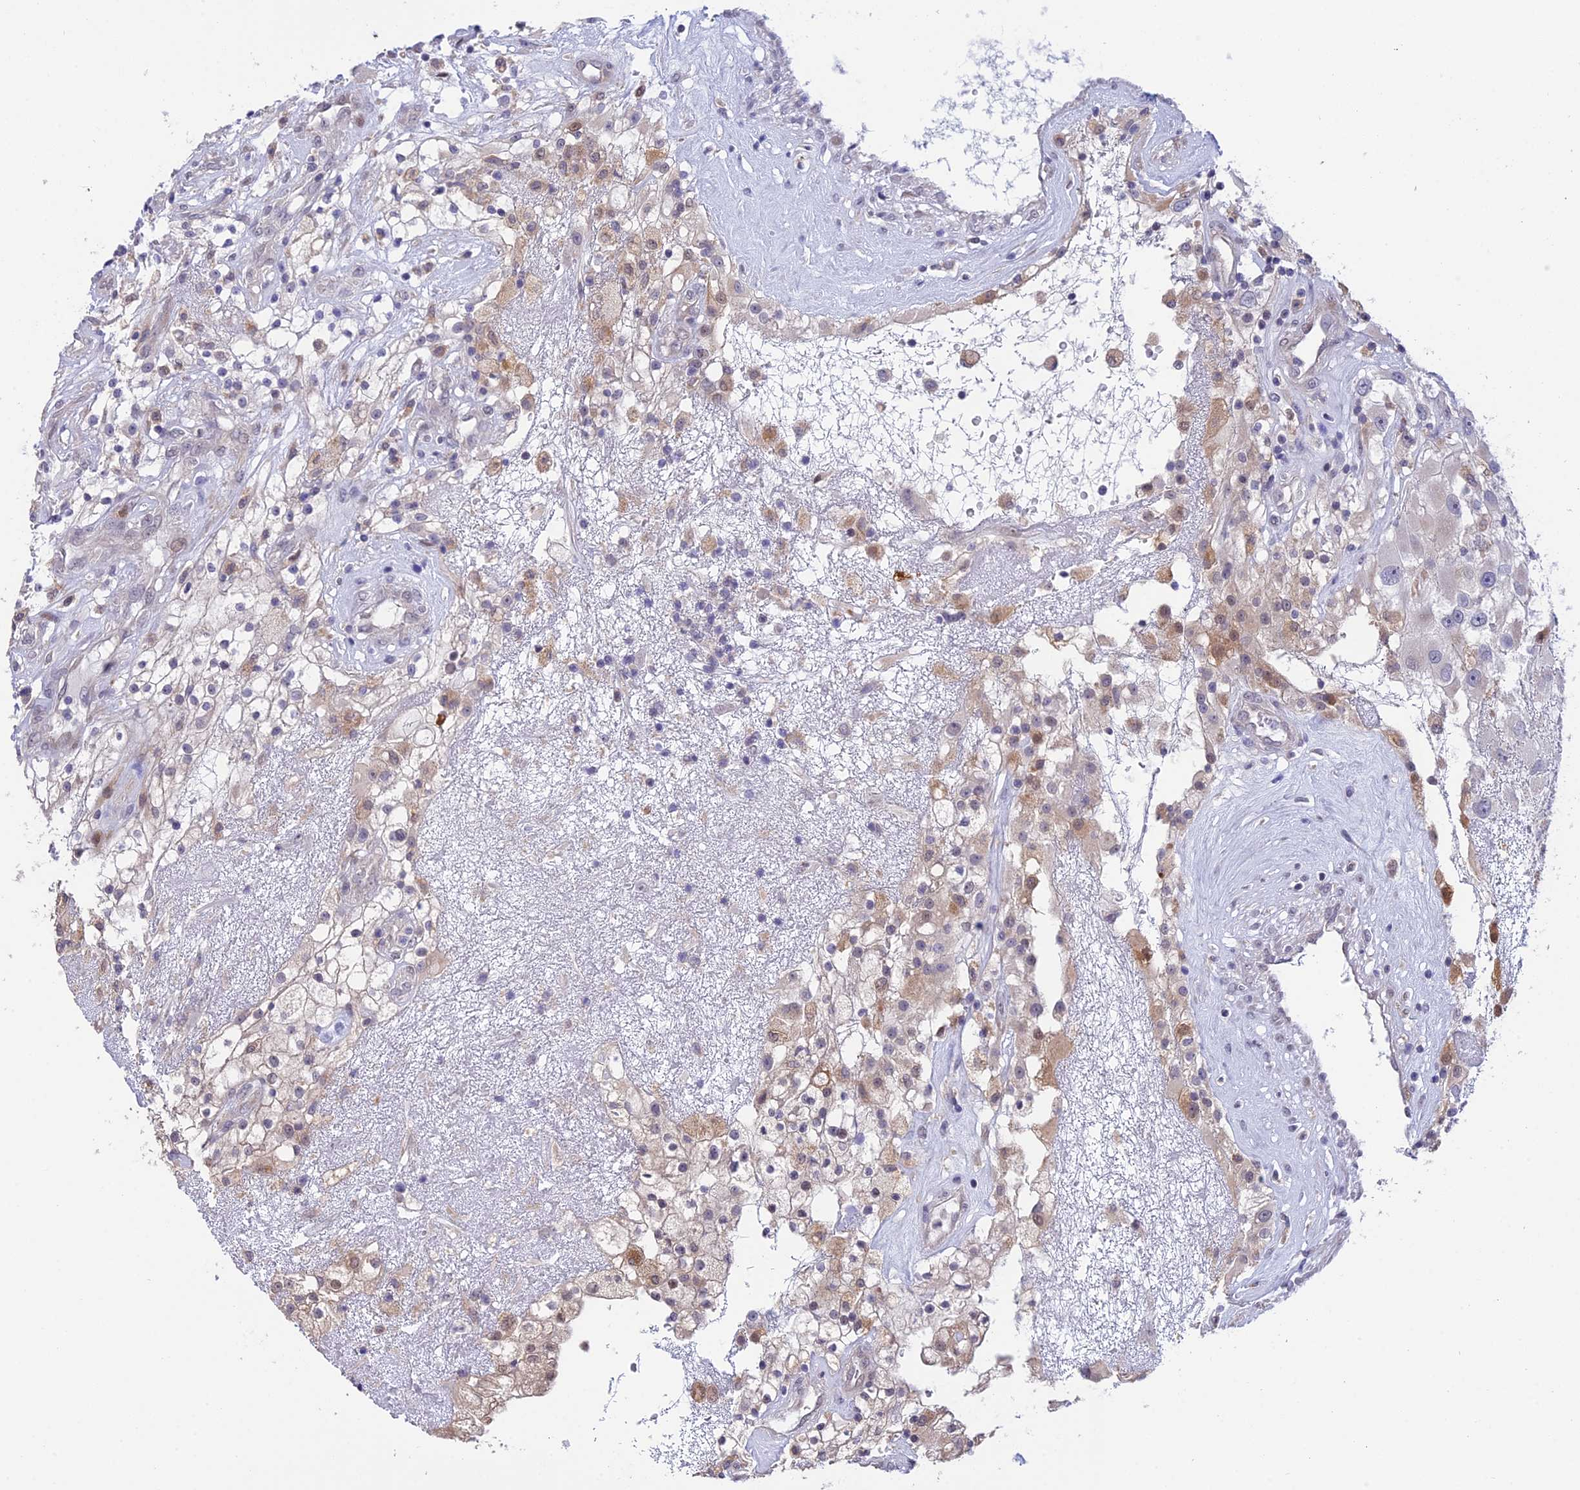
{"staining": {"intensity": "weak", "quantity": "<25%", "location": "cytoplasmic/membranous,nuclear"}, "tissue": "renal cancer", "cell_type": "Tumor cells", "image_type": "cancer", "snomed": [{"axis": "morphology", "description": "Adenocarcinoma, NOS"}, {"axis": "topography", "description": "Kidney"}], "caption": "Adenocarcinoma (renal) was stained to show a protein in brown. There is no significant expression in tumor cells.", "gene": "KCTD14", "patient": {"sex": "female", "age": 52}}